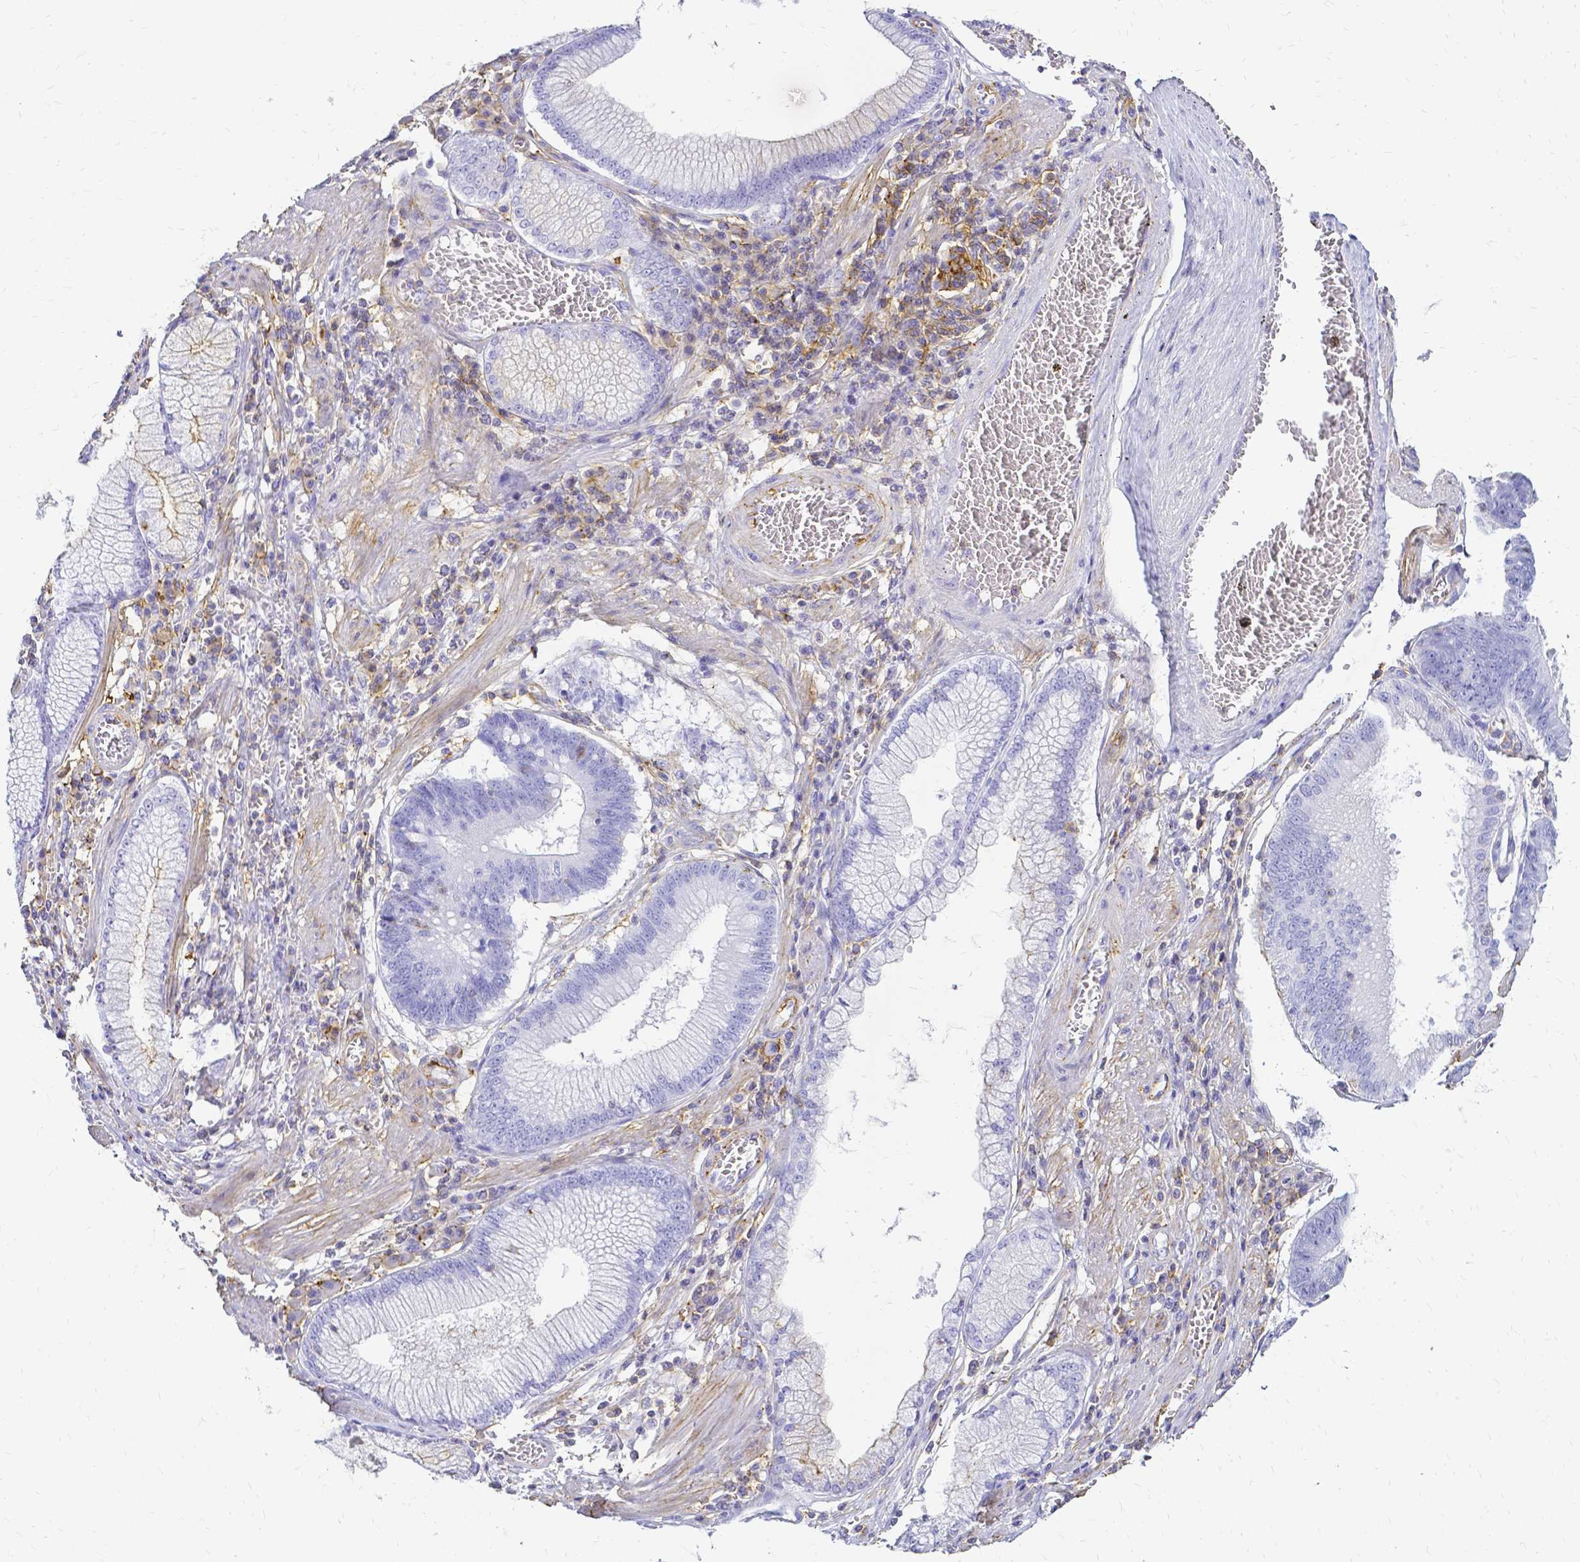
{"staining": {"intensity": "negative", "quantity": "none", "location": "none"}, "tissue": "stomach cancer", "cell_type": "Tumor cells", "image_type": "cancer", "snomed": [{"axis": "morphology", "description": "Adenocarcinoma, NOS"}, {"axis": "topography", "description": "Stomach"}], "caption": "IHC of adenocarcinoma (stomach) shows no staining in tumor cells.", "gene": "HSPA12A", "patient": {"sex": "male", "age": 59}}